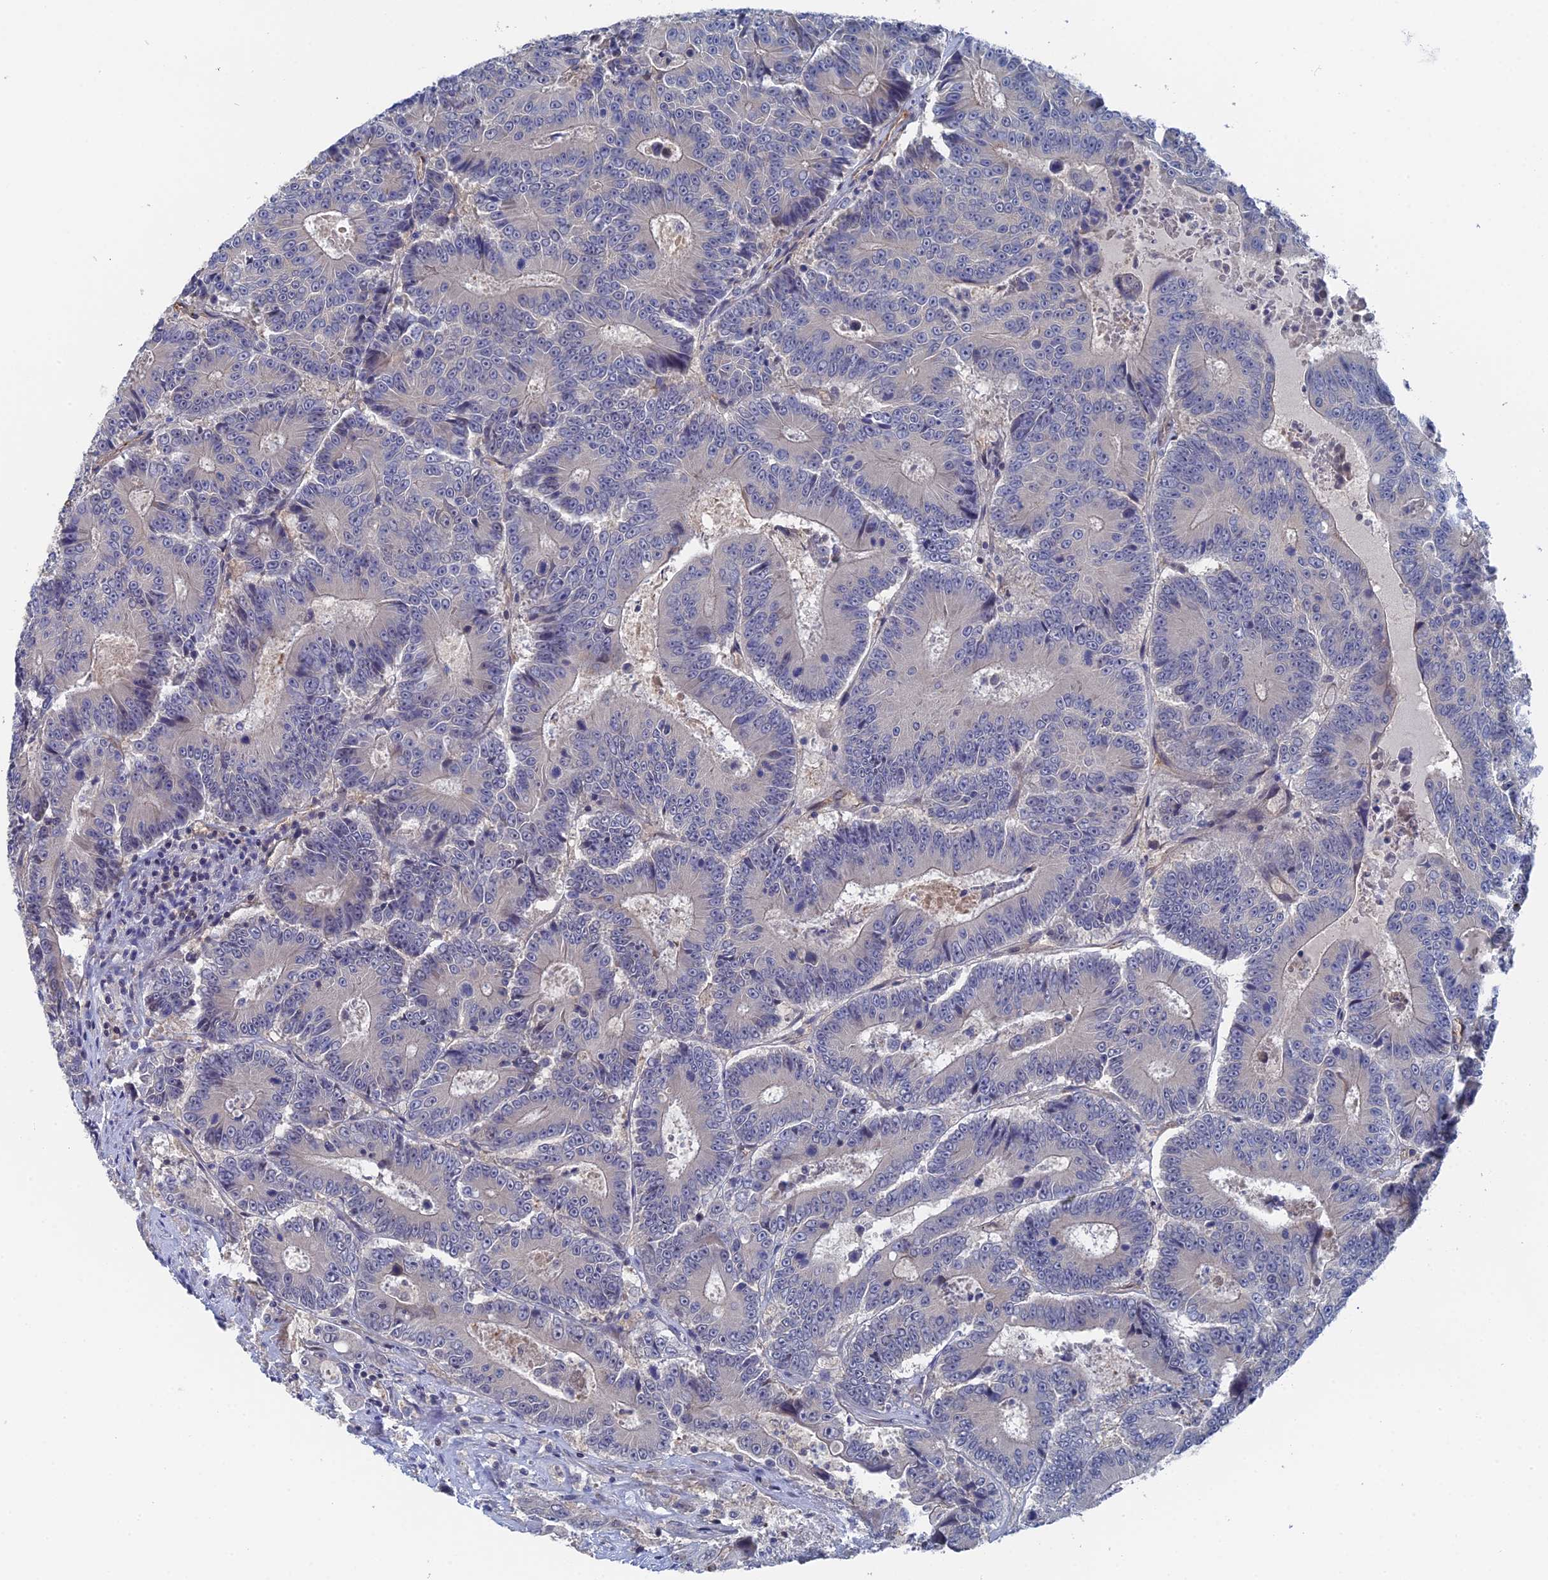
{"staining": {"intensity": "negative", "quantity": "none", "location": "none"}, "tissue": "colorectal cancer", "cell_type": "Tumor cells", "image_type": "cancer", "snomed": [{"axis": "morphology", "description": "Adenocarcinoma, NOS"}, {"axis": "topography", "description": "Colon"}], "caption": "Immunohistochemical staining of human colorectal cancer (adenocarcinoma) demonstrates no significant positivity in tumor cells. (DAB immunohistochemistry with hematoxylin counter stain).", "gene": "MTHFSD", "patient": {"sex": "male", "age": 83}}